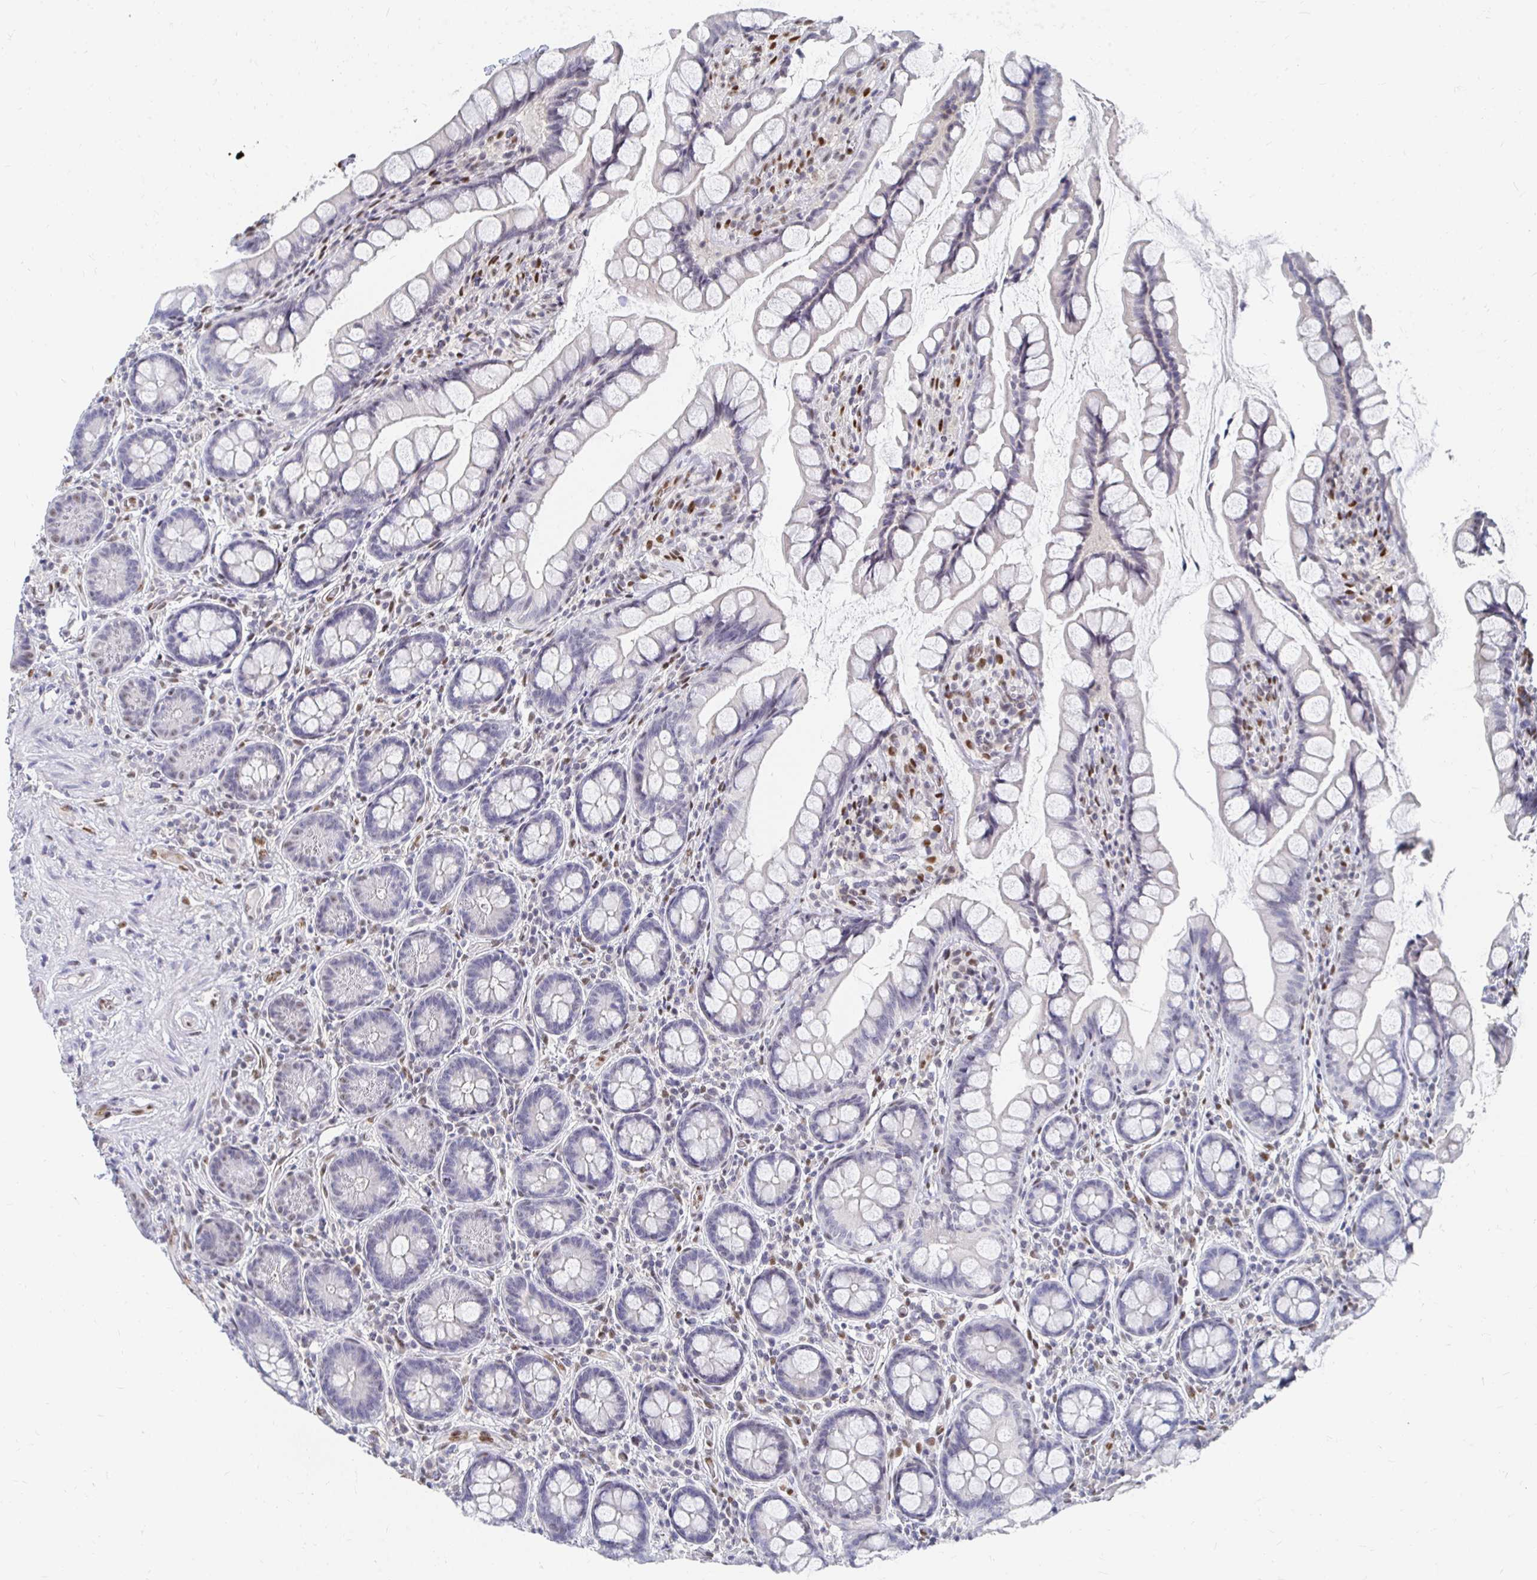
{"staining": {"intensity": "negative", "quantity": "none", "location": "none"}, "tissue": "small intestine", "cell_type": "Glandular cells", "image_type": "normal", "snomed": [{"axis": "morphology", "description": "Normal tissue, NOS"}, {"axis": "topography", "description": "Small intestine"}], "caption": "Histopathology image shows no protein expression in glandular cells of benign small intestine. (DAB (3,3'-diaminobenzidine) IHC visualized using brightfield microscopy, high magnification).", "gene": "CLIC3", "patient": {"sex": "male", "age": 70}}